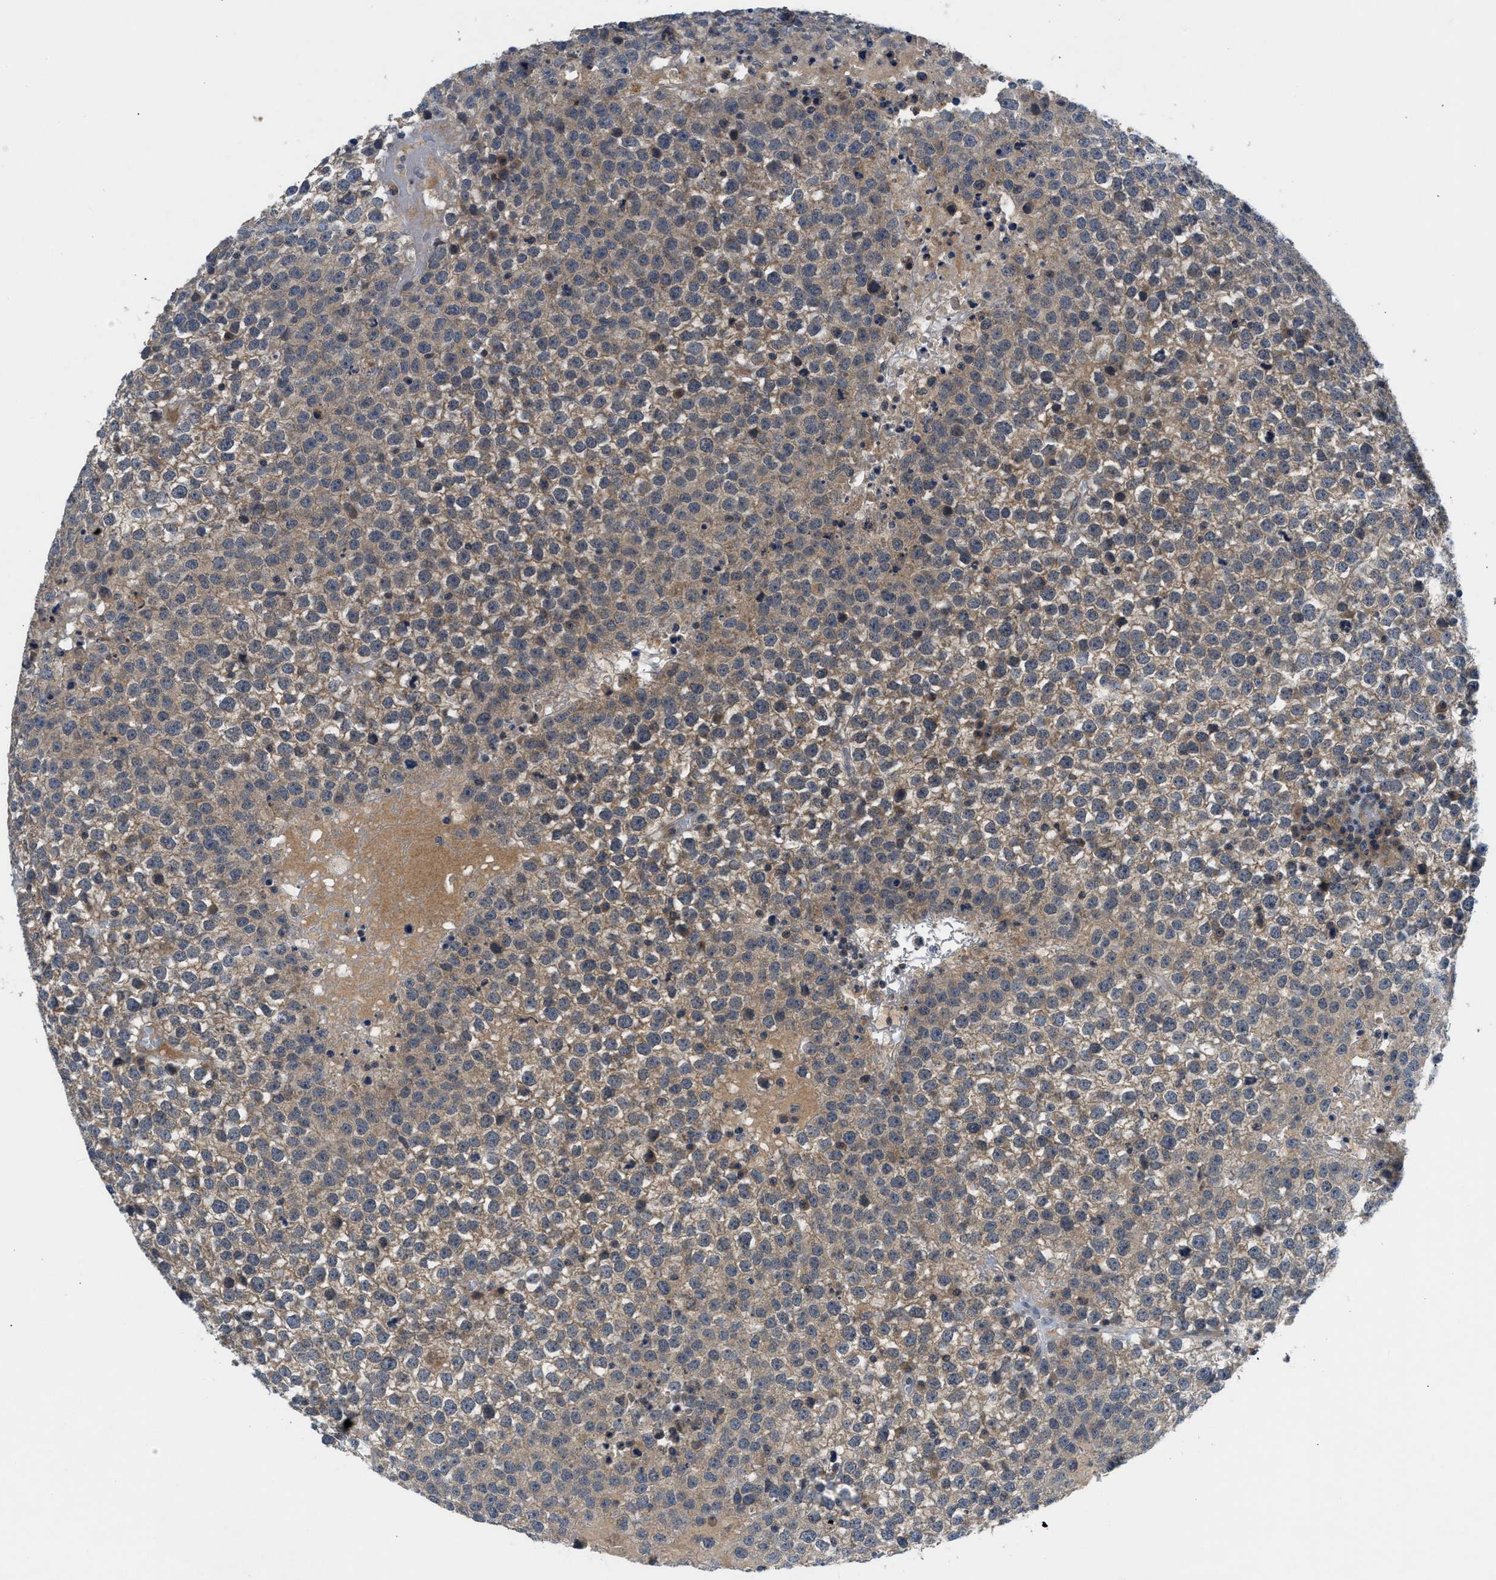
{"staining": {"intensity": "weak", "quantity": ">75%", "location": "cytoplasmic/membranous"}, "tissue": "testis cancer", "cell_type": "Tumor cells", "image_type": "cancer", "snomed": [{"axis": "morphology", "description": "Seminoma, NOS"}, {"axis": "topography", "description": "Testis"}], "caption": "Tumor cells demonstrate low levels of weak cytoplasmic/membranous expression in approximately >75% of cells in seminoma (testis).", "gene": "PDE7A", "patient": {"sex": "male", "age": 65}}